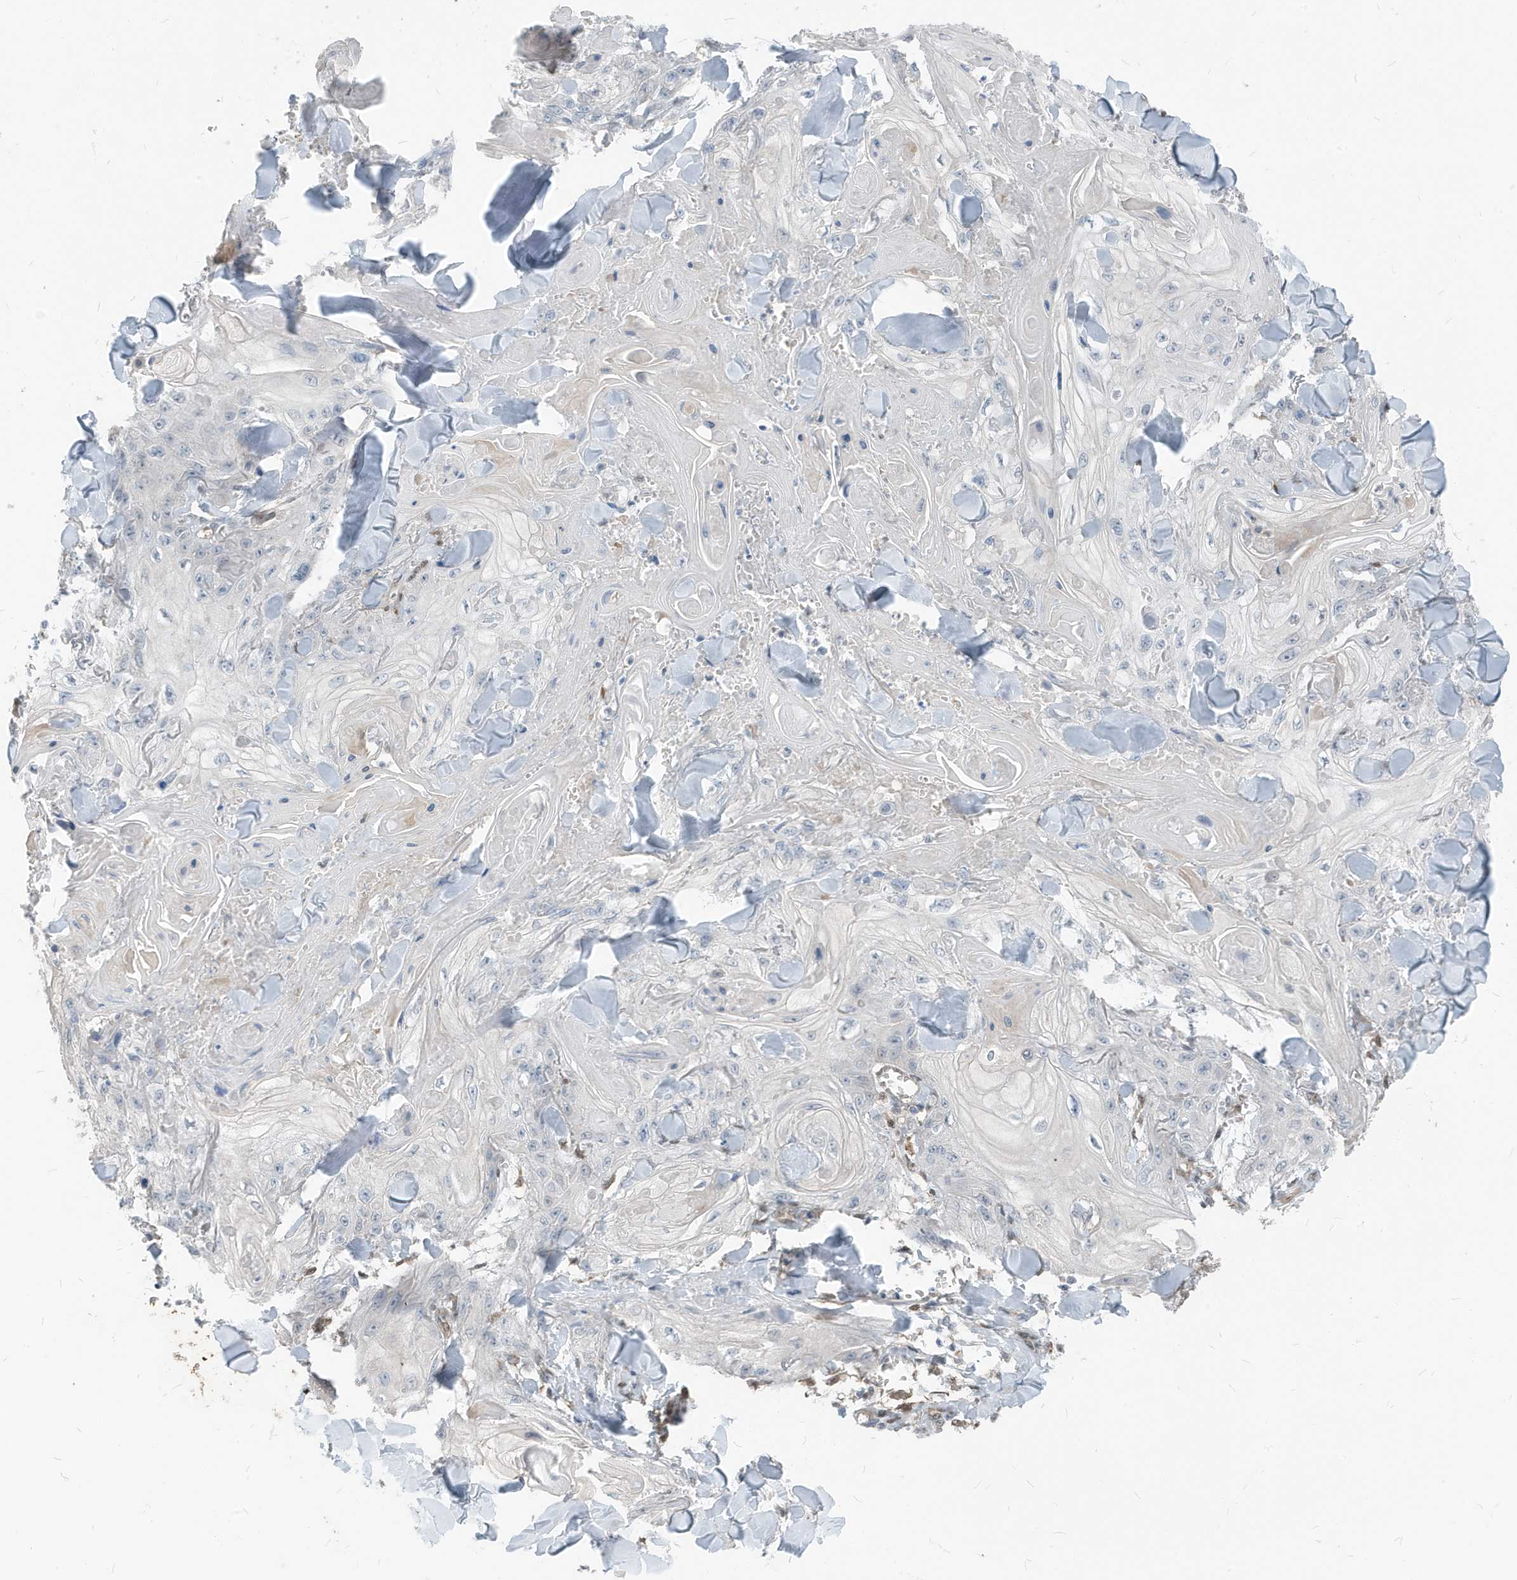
{"staining": {"intensity": "negative", "quantity": "none", "location": "none"}, "tissue": "skin cancer", "cell_type": "Tumor cells", "image_type": "cancer", "snomed": [{"axis": "morphology", "description": "Squamous cell carcinoma, NOS"}, {"axis": "topography", "description": "Skin"}], "caption": "DAB immunohistochemical staining of squamous cell carcinoma (skin) demonstrates no significant positivity in tumor cells.", "gene": "NCOA7", "patient": {"sex": "male", "age": 74}}